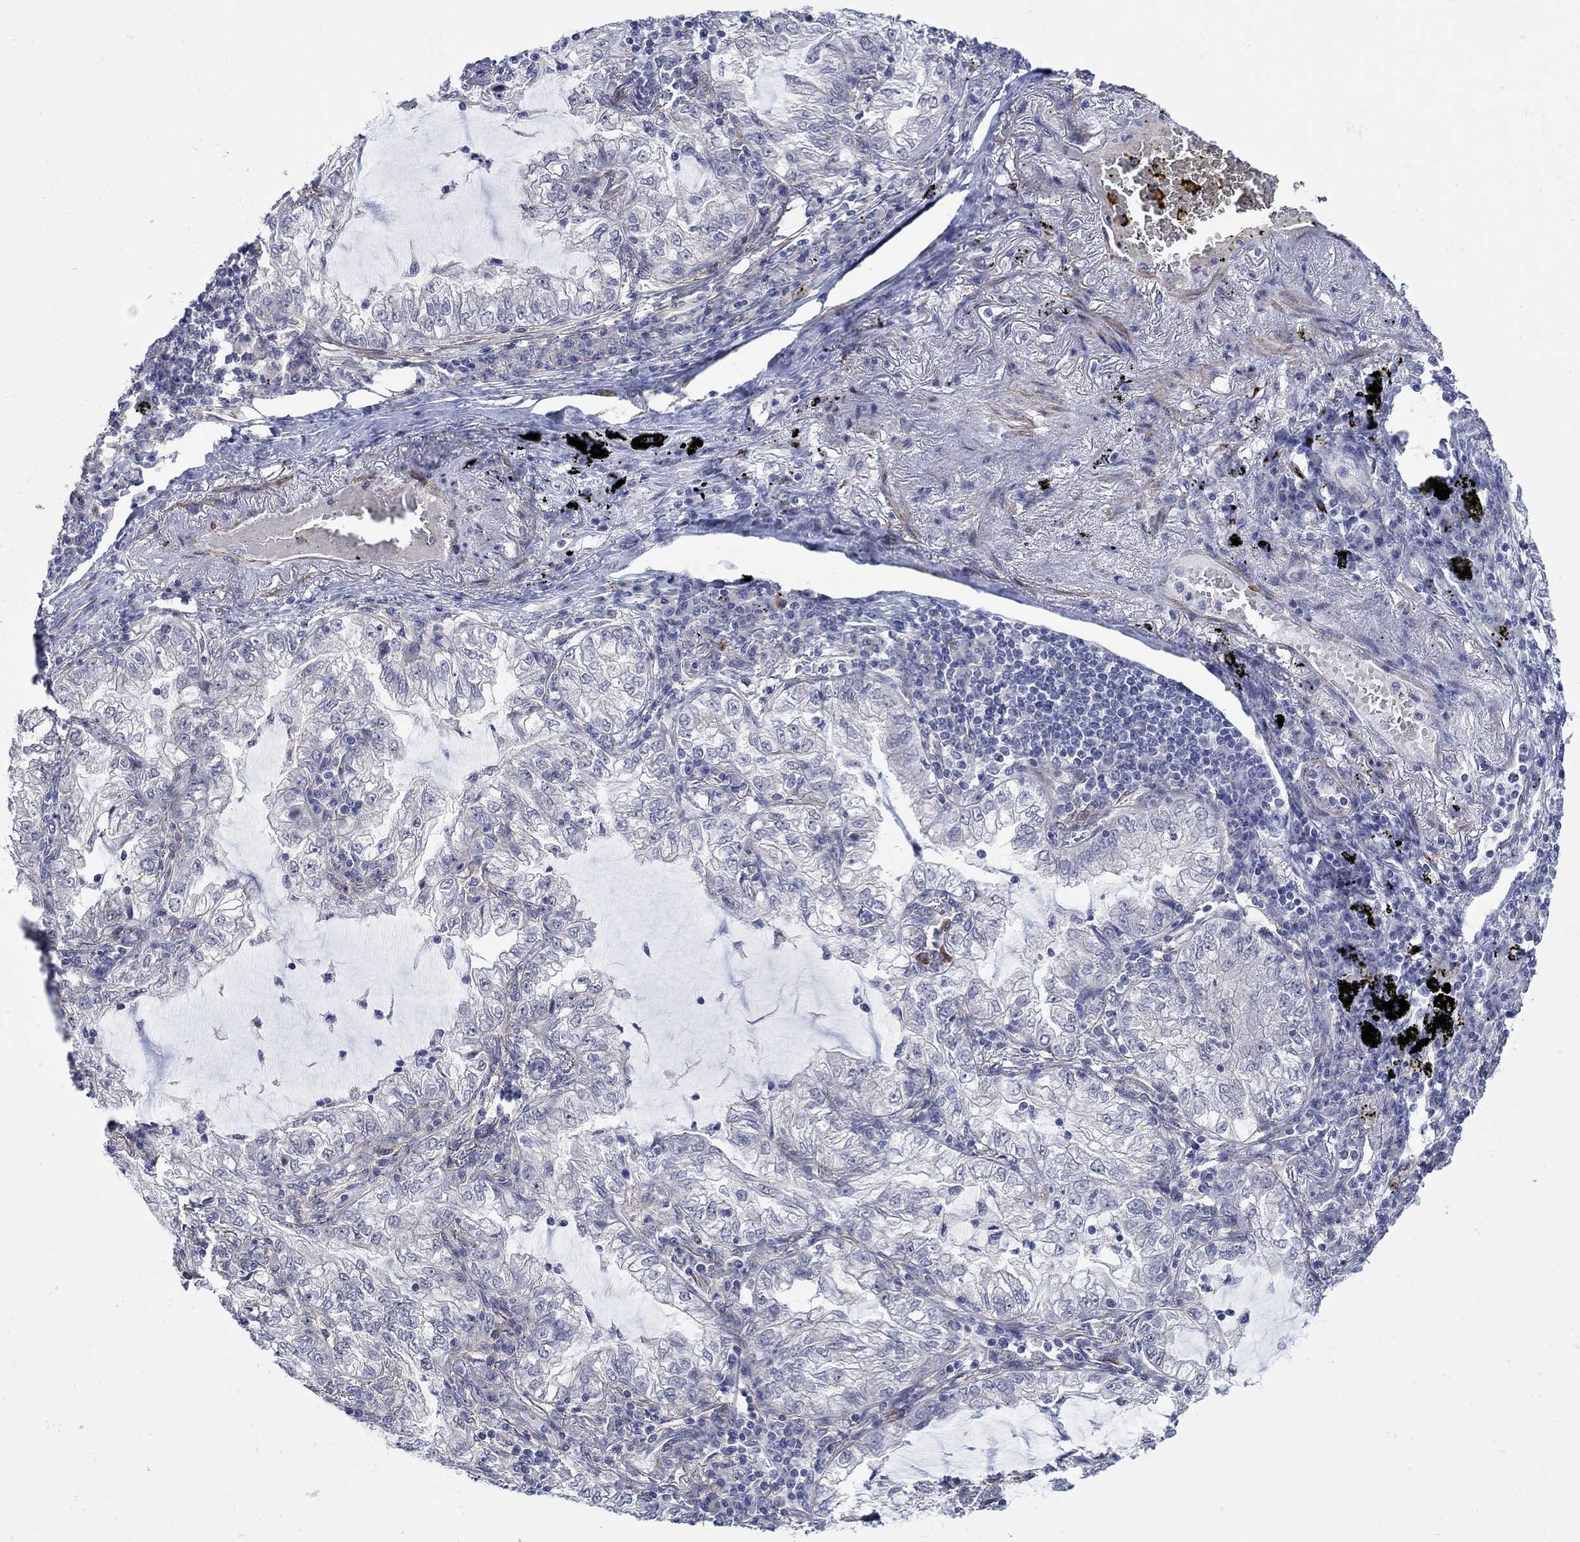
{"staining": {"intensity": "negative", "quantity": "none", "location": "none"}, "tissue": "lung cancer", "cell_type": "Tumor cells", "image_type": "cancer", "snomed": [{"axis": "morphology", "description": "Adenocarcinoma, NOS"}, {"axis": "topography", "description": "Lung"}], "caption": "DAB immunohistochemical staining of human lung adenocarcinoma demonstrates no significant expression in tumor cells.", "gene": "SCN7A", "patient": {"sex": "female", "age": 73}}